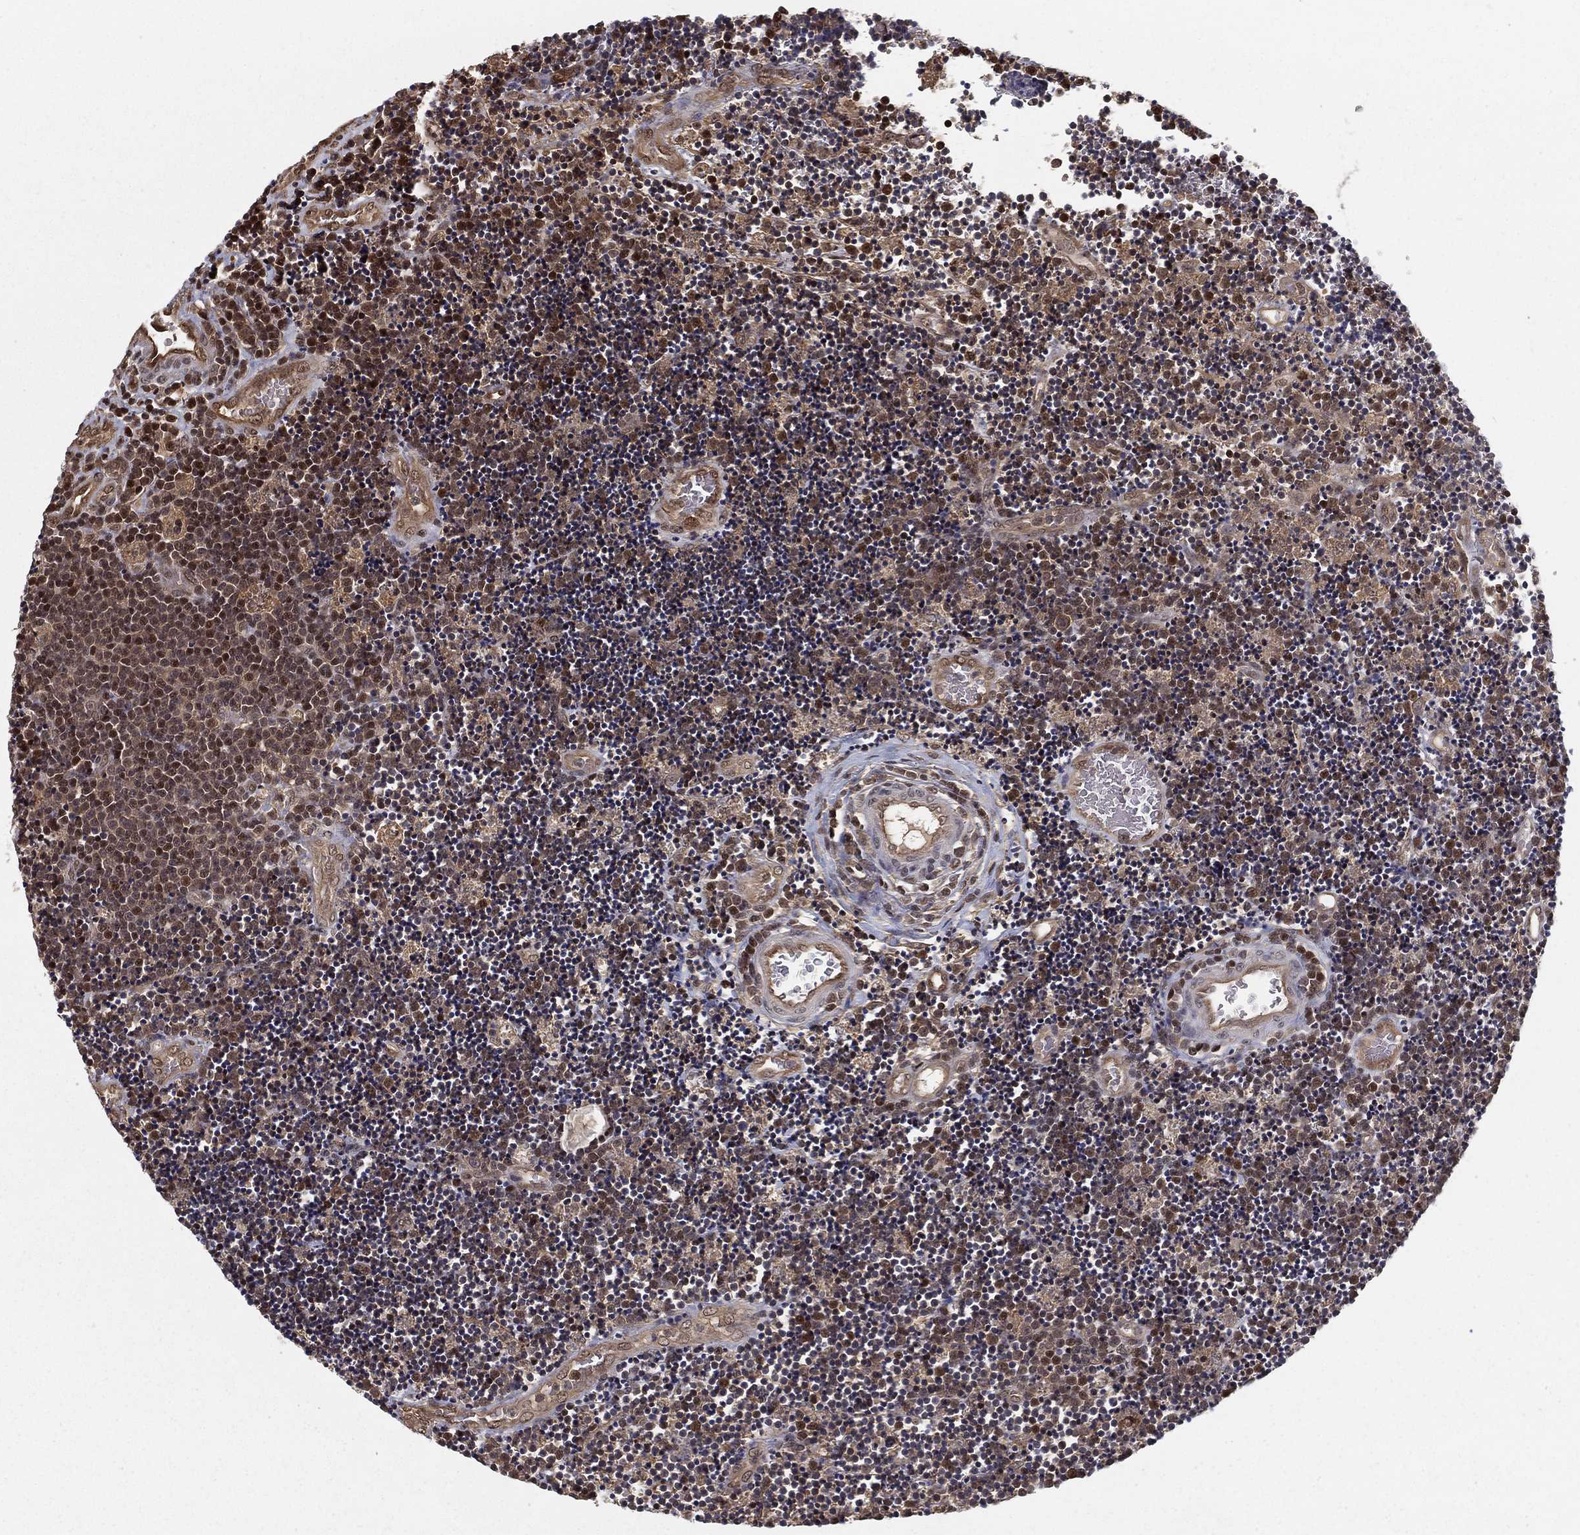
{"staining": {"intensity": "moderate", "quantity": "25%-75%", "location": "nuclear"}, "tissue": "lymphoma", "cell_type": "Tumor cells", "image_type": "cancer", "snomed": [{"axis": "morphology", "description": "Malignant lymphoma, non-Hodgkin's type, Low grade"}, {"axis": "topography", "description": "Brain"}], "caption": "Lymphoma stained with immunohistochemistry (IHC) displays moderate nuclear expression in about 25%-75% of tumor cells.", "gene": "SLC6A6", "patient": {"sex": "female", "age": 66}}